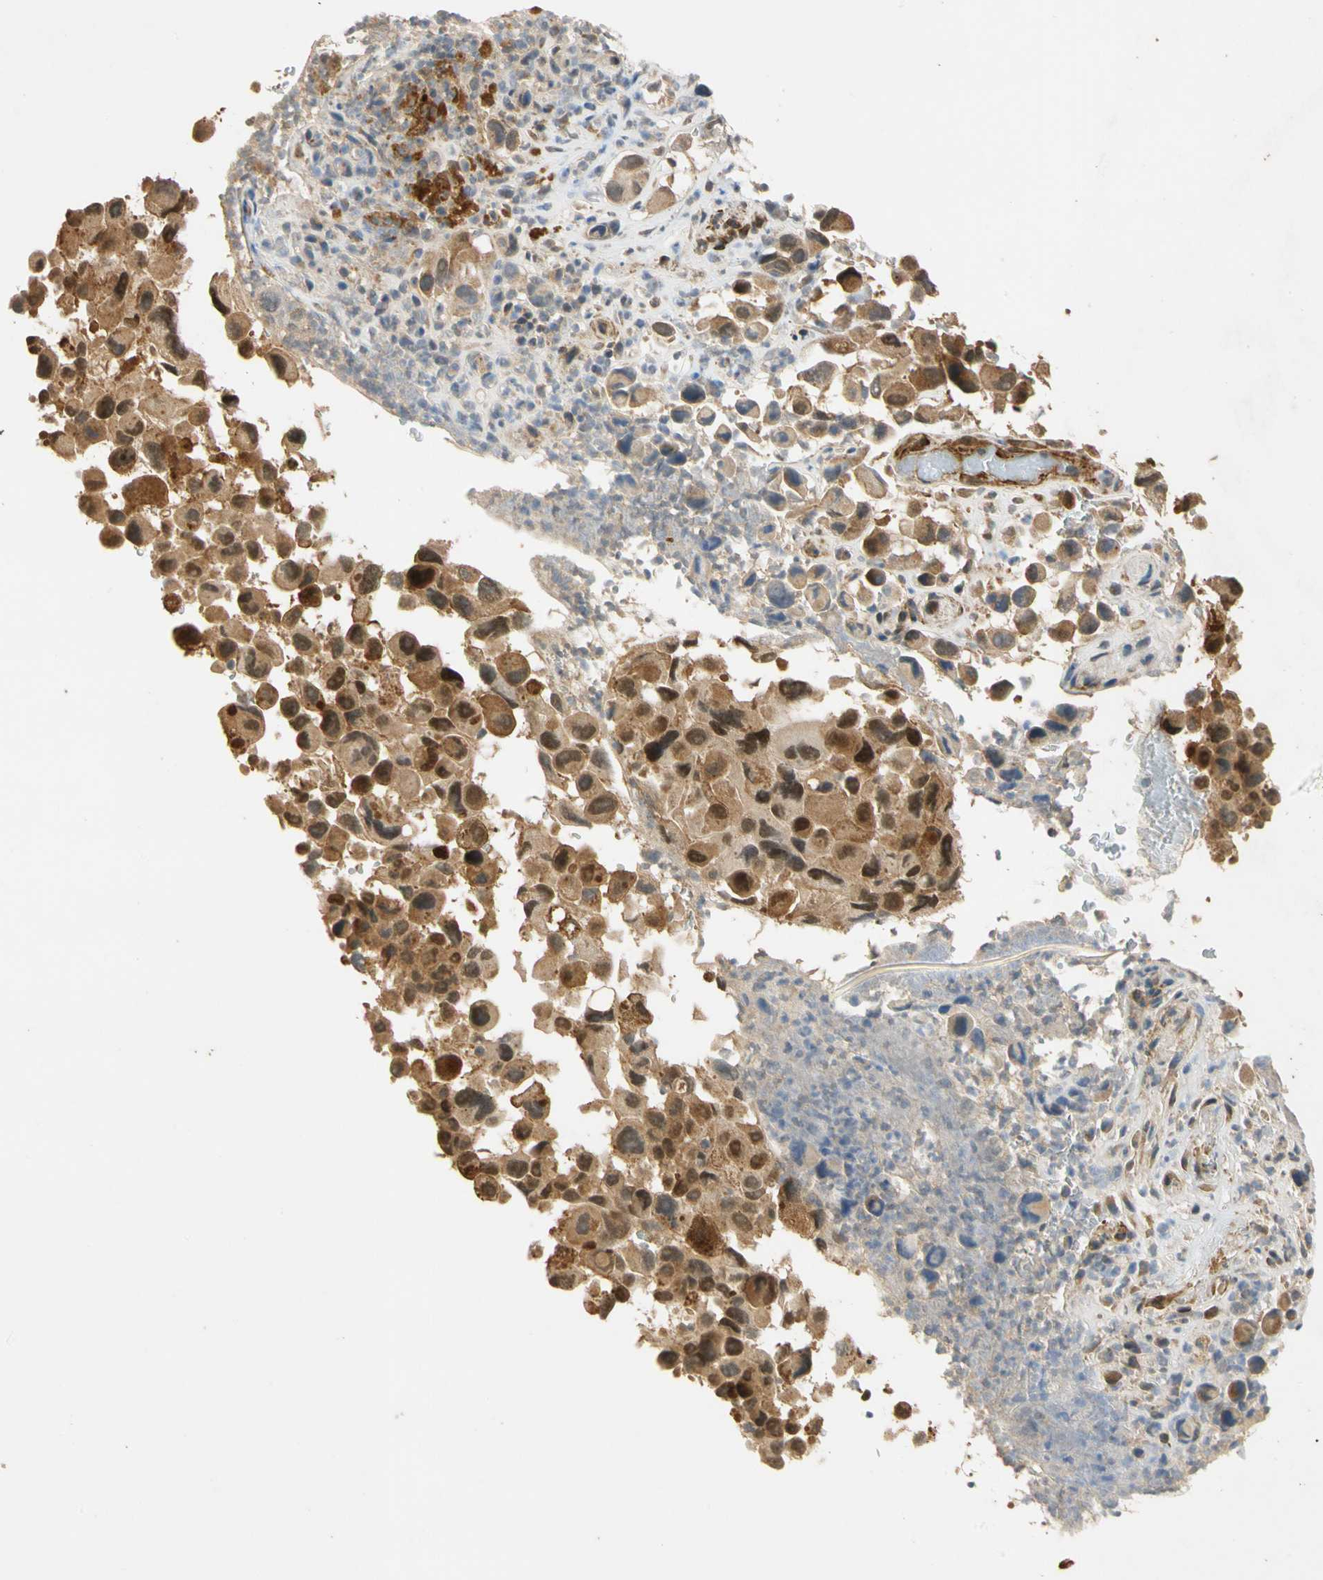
{"staining": {"intensity": "strong", "quantity": ">75%", "location": "cytoplasmic/membranous,nuclear"}, "tissue": "melanoma", "cell_type": "Tumor cells", "image_type": "cancer", "snomed": [{"axis": "morphology", "description": "Malignant melanoma, NOS"}, {"axis": "topography", "description": "Skin"}], "caption": "Tumor cells display strong cytoplasmic/membranous and nuclear staining in approximately >75% of cells in melanoma. The protein of interest is stained brown, and the nuclei are stained in blue (DAB (3,3'-diaminobenzidine) IHC with brightfield microscopy, high magnification).", "gene": "QSER1", "patient": {"sex": "female", "age": 73}}